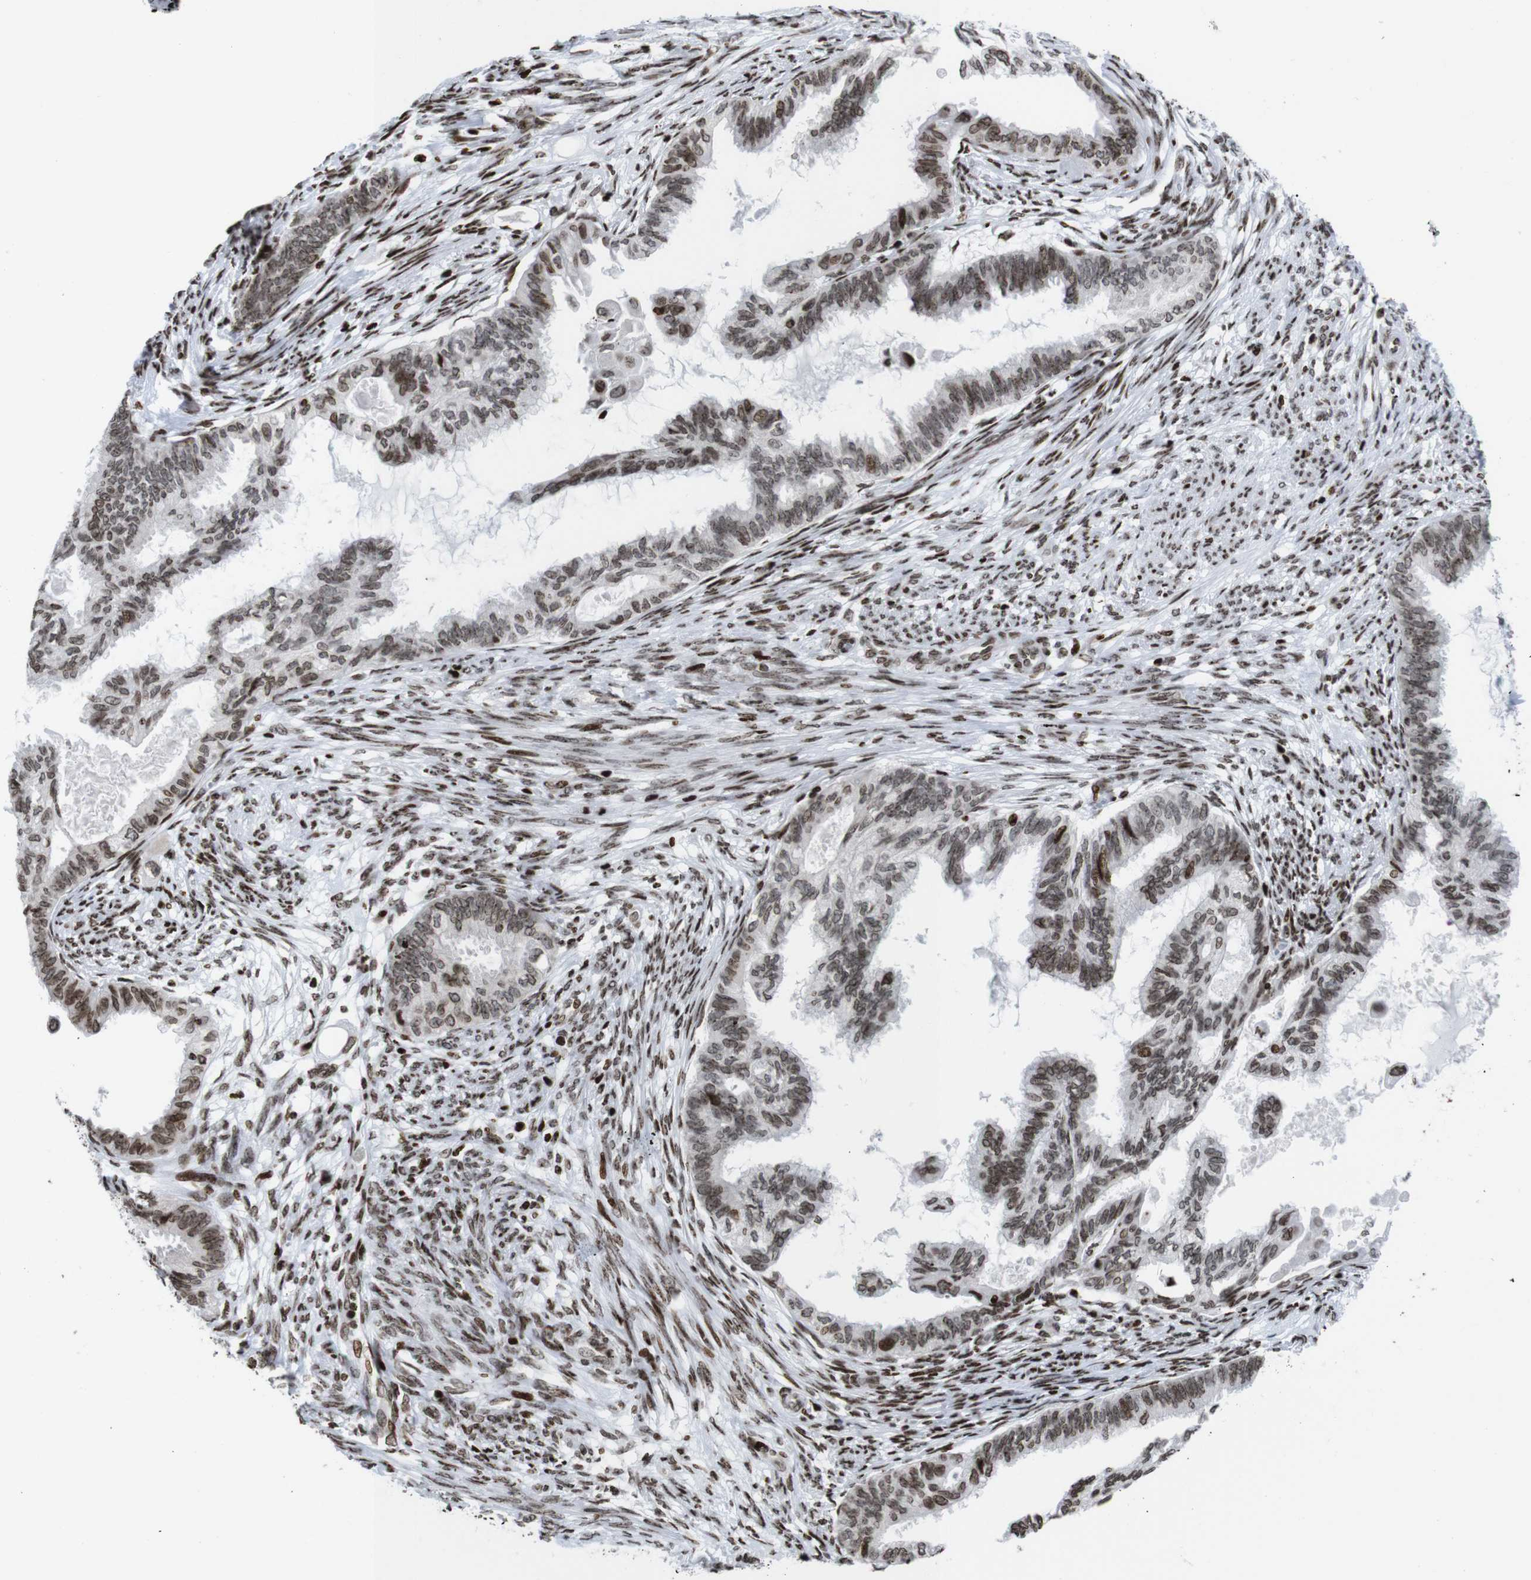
{"staining": {"intensity": "moderate", "quantity": ">75%", "location": "nuclear"}, "tissue": "cervical cancer", "cell_type": "Tumor cells", "image_type": "cancer", "snomed": [{"axis": "morphology", "description": "Normal tissue, NOS"}, {"axis": "morphology", "description": "Adenocarcinoma, NOS"}, {"axis": "topography", "description": "Cervix"}, {"axis": "topography", "description": "Endometrium"}], "caption": "Cervical adenocarcinoma stained with DAB immunohistochemistry (IHC) reveals medium levels of moderate nuclear positivity in approximately >75% of tumor cells.", "gene": "H1-4", "patient": {"sex": "female", "age": 86}}